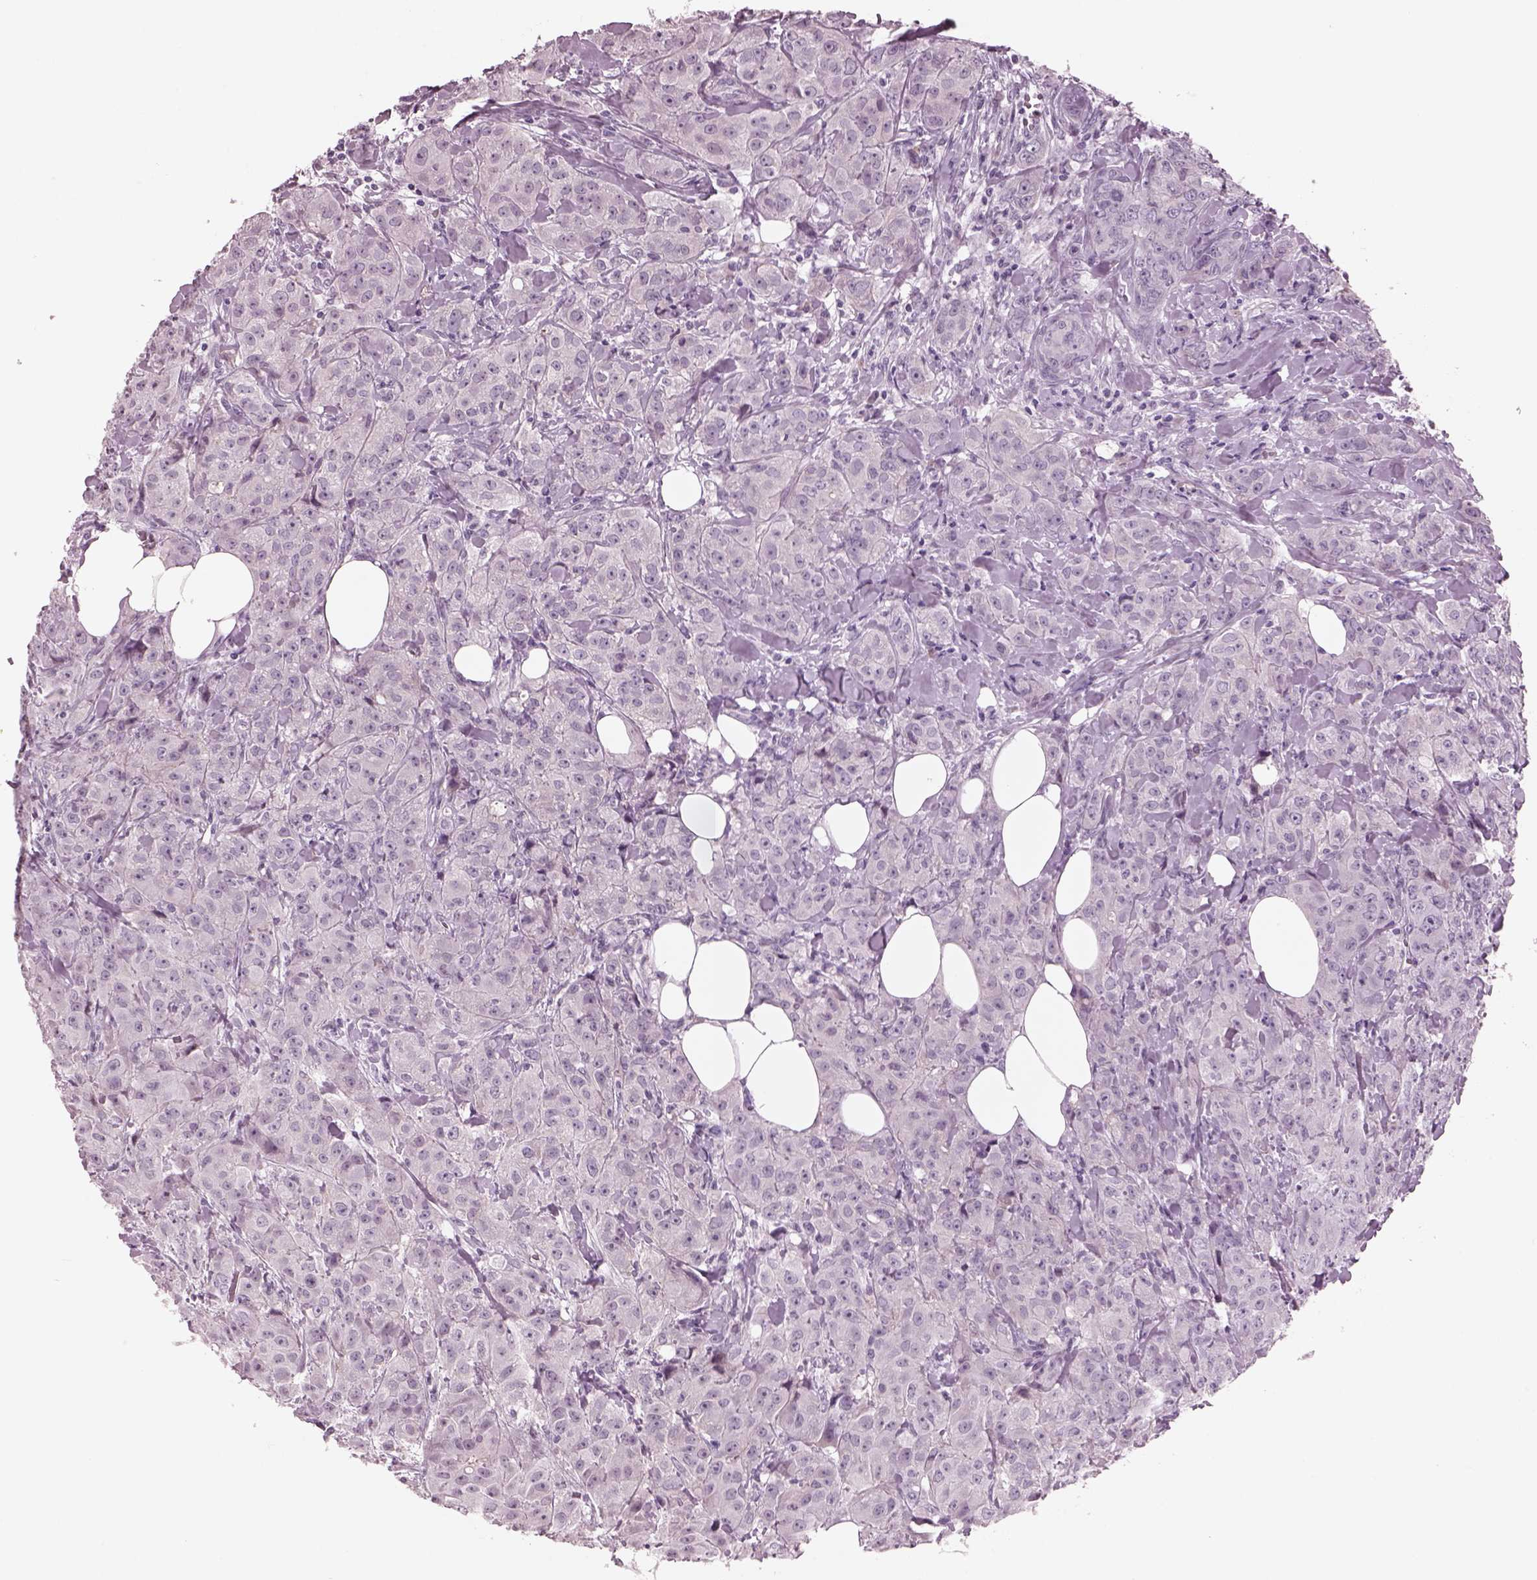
{"staining": {"intensity": "negative", "quantity": "none", "location": "none"}, "tissue": "breast cancer", "cell_type": "Tumor cells", "image_type": "cancer", "snomed": [{"axis": "morphology", "description": "Duct carcinoma"}, {"axis": "topography", "description": "Breast"}], "caption": "A high-resolution micrograph shows immunohistochemistry staining of invasive ductal carcinoma (breast), which shows no significant staining in tumor cells. (Brightfield microscopy of DAB immunohistochemistry at high magnification).", "gene": "CYLC1", "patient": {"sex": "female", "age": 43}}